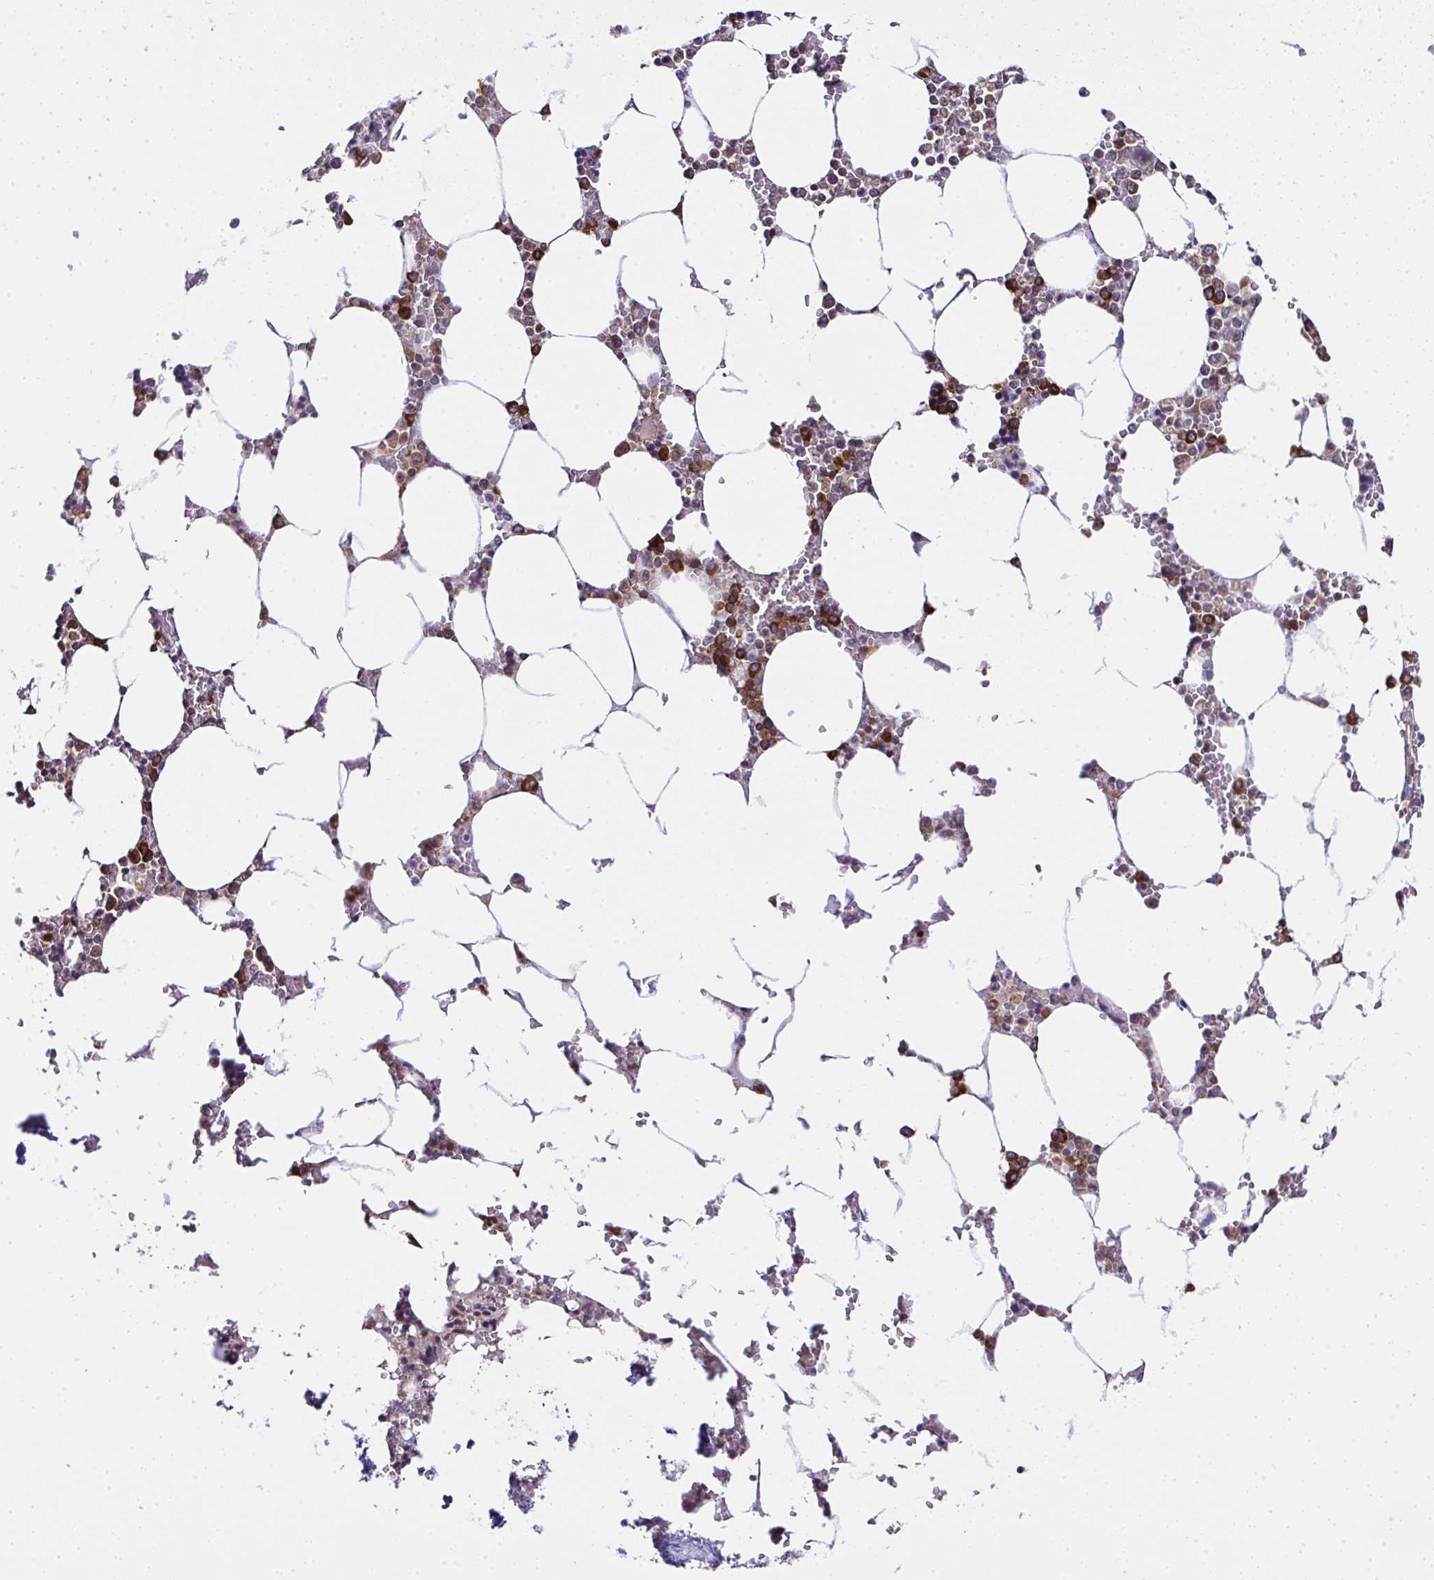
{"staining": {"intensity": "strong", "quantity": "25%-75%", "location": "cytoplasmic/membranous"}, "tissue": "bone marrow", "cell_type": "Hematopoietic cells", "image_type": "normal", "snomed": [{"axis": "morphology", "description": "Normal tissue, NOS"}, {"axis": "topography", "description": "Bone marrow"}], "caption": "Immunohistochemical staining of unremarkable bone marrow displays strong cytoplasmic/membranous protein staining in about 25%-75% of hematopoietic cells.", "gene": "RPS7", "patient": {"sex": "male", "age": 64}}